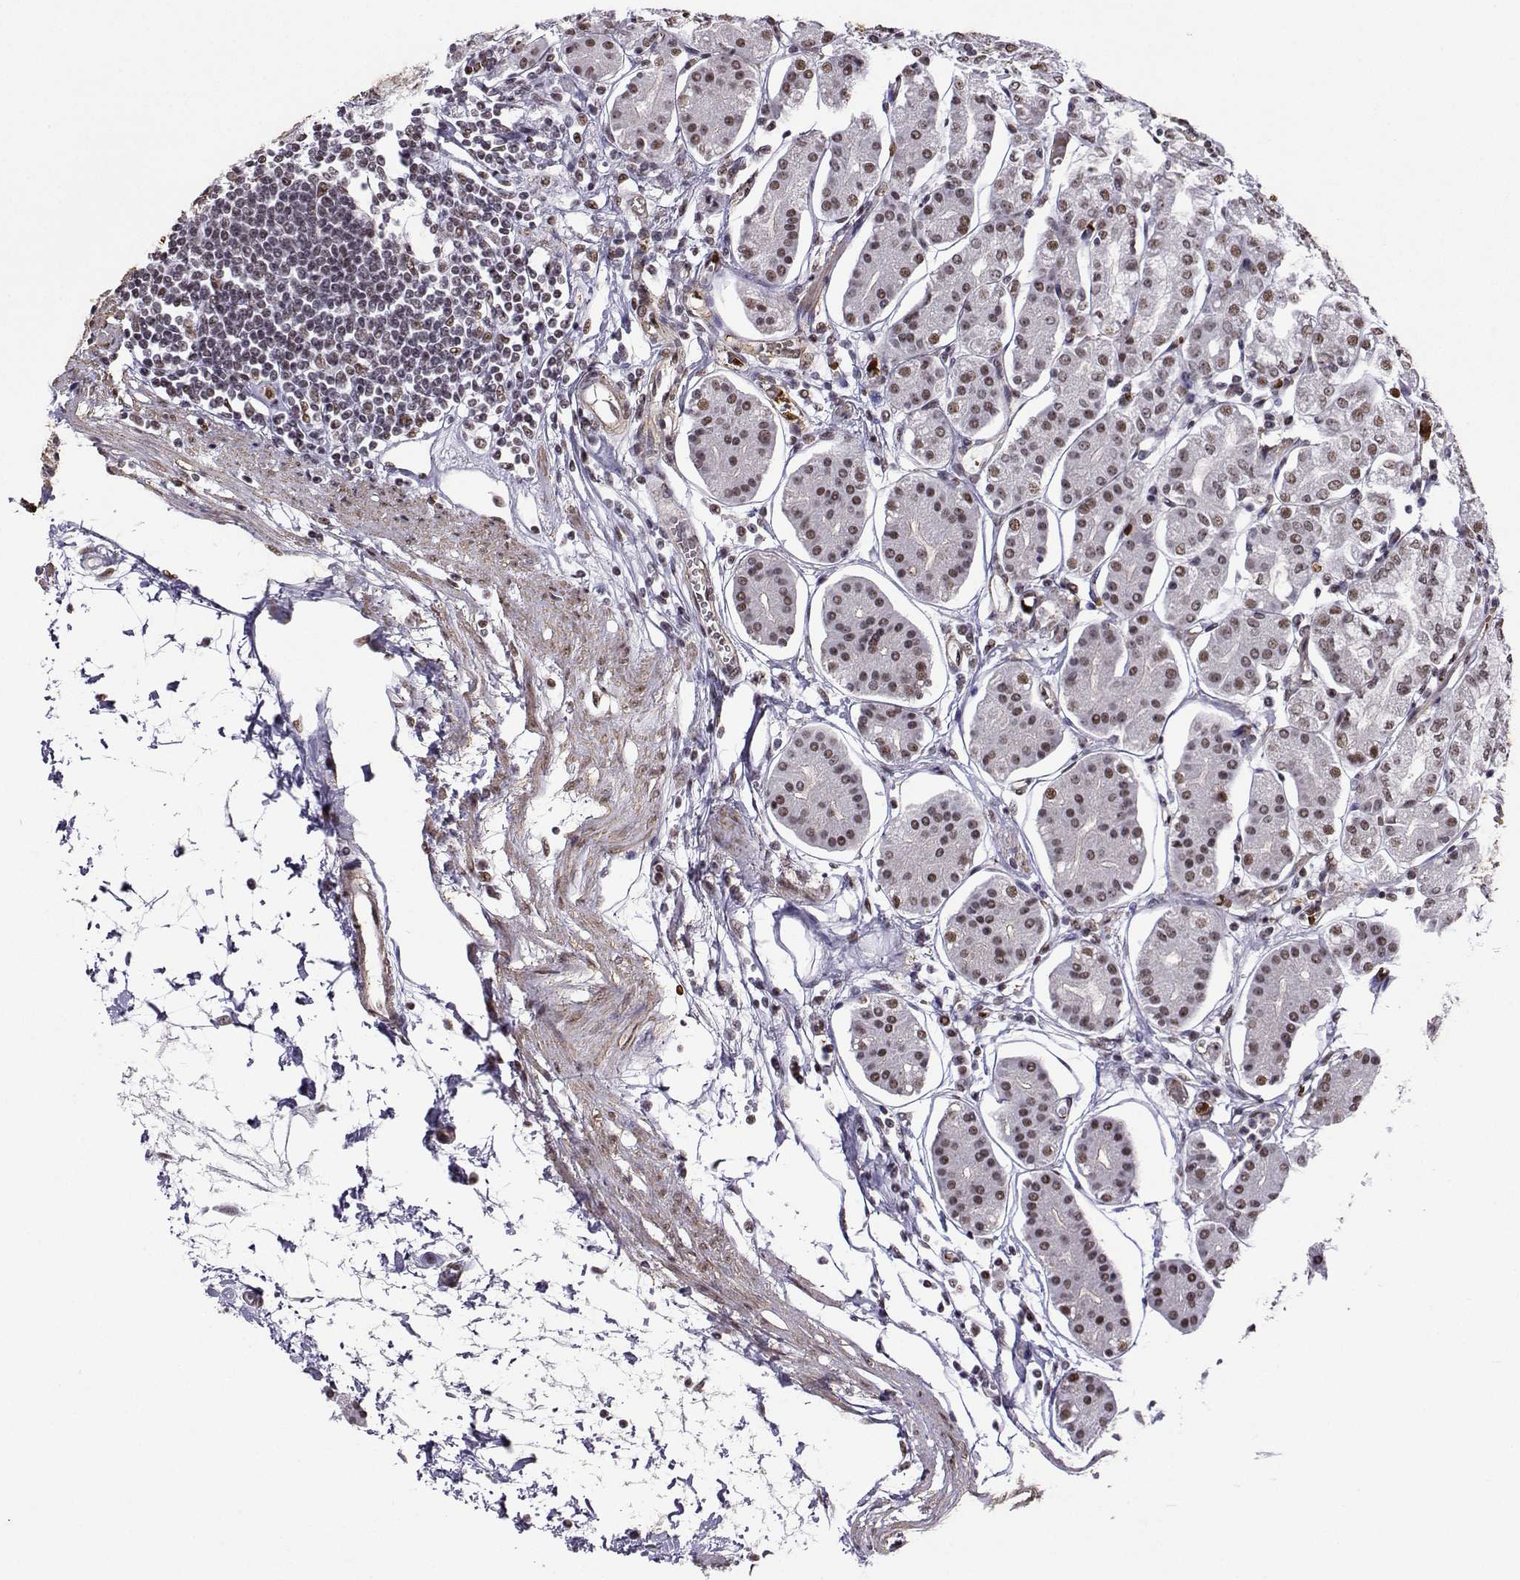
{"staining": {"intensity": "moderate", "quantity": ">75%", "location": "nuclear"}, "tissue": "stomach", "cell_type": "Glandular cells", "image_type": "normal", "snomed": [{"axis": "morphology", "description": "Normal tissue, NOS"}, {"axis": "topography", "description": "Skeletal muscle"}, {"axis": "topography", "description": "Stomach"}], "caption": "Protein staining demonstrates moderate nuclear positivity in about >75% of glandular cells in unremarkable stomach.", "gene": "CCNK", "patient": {"sex": "female", "age": 57}}